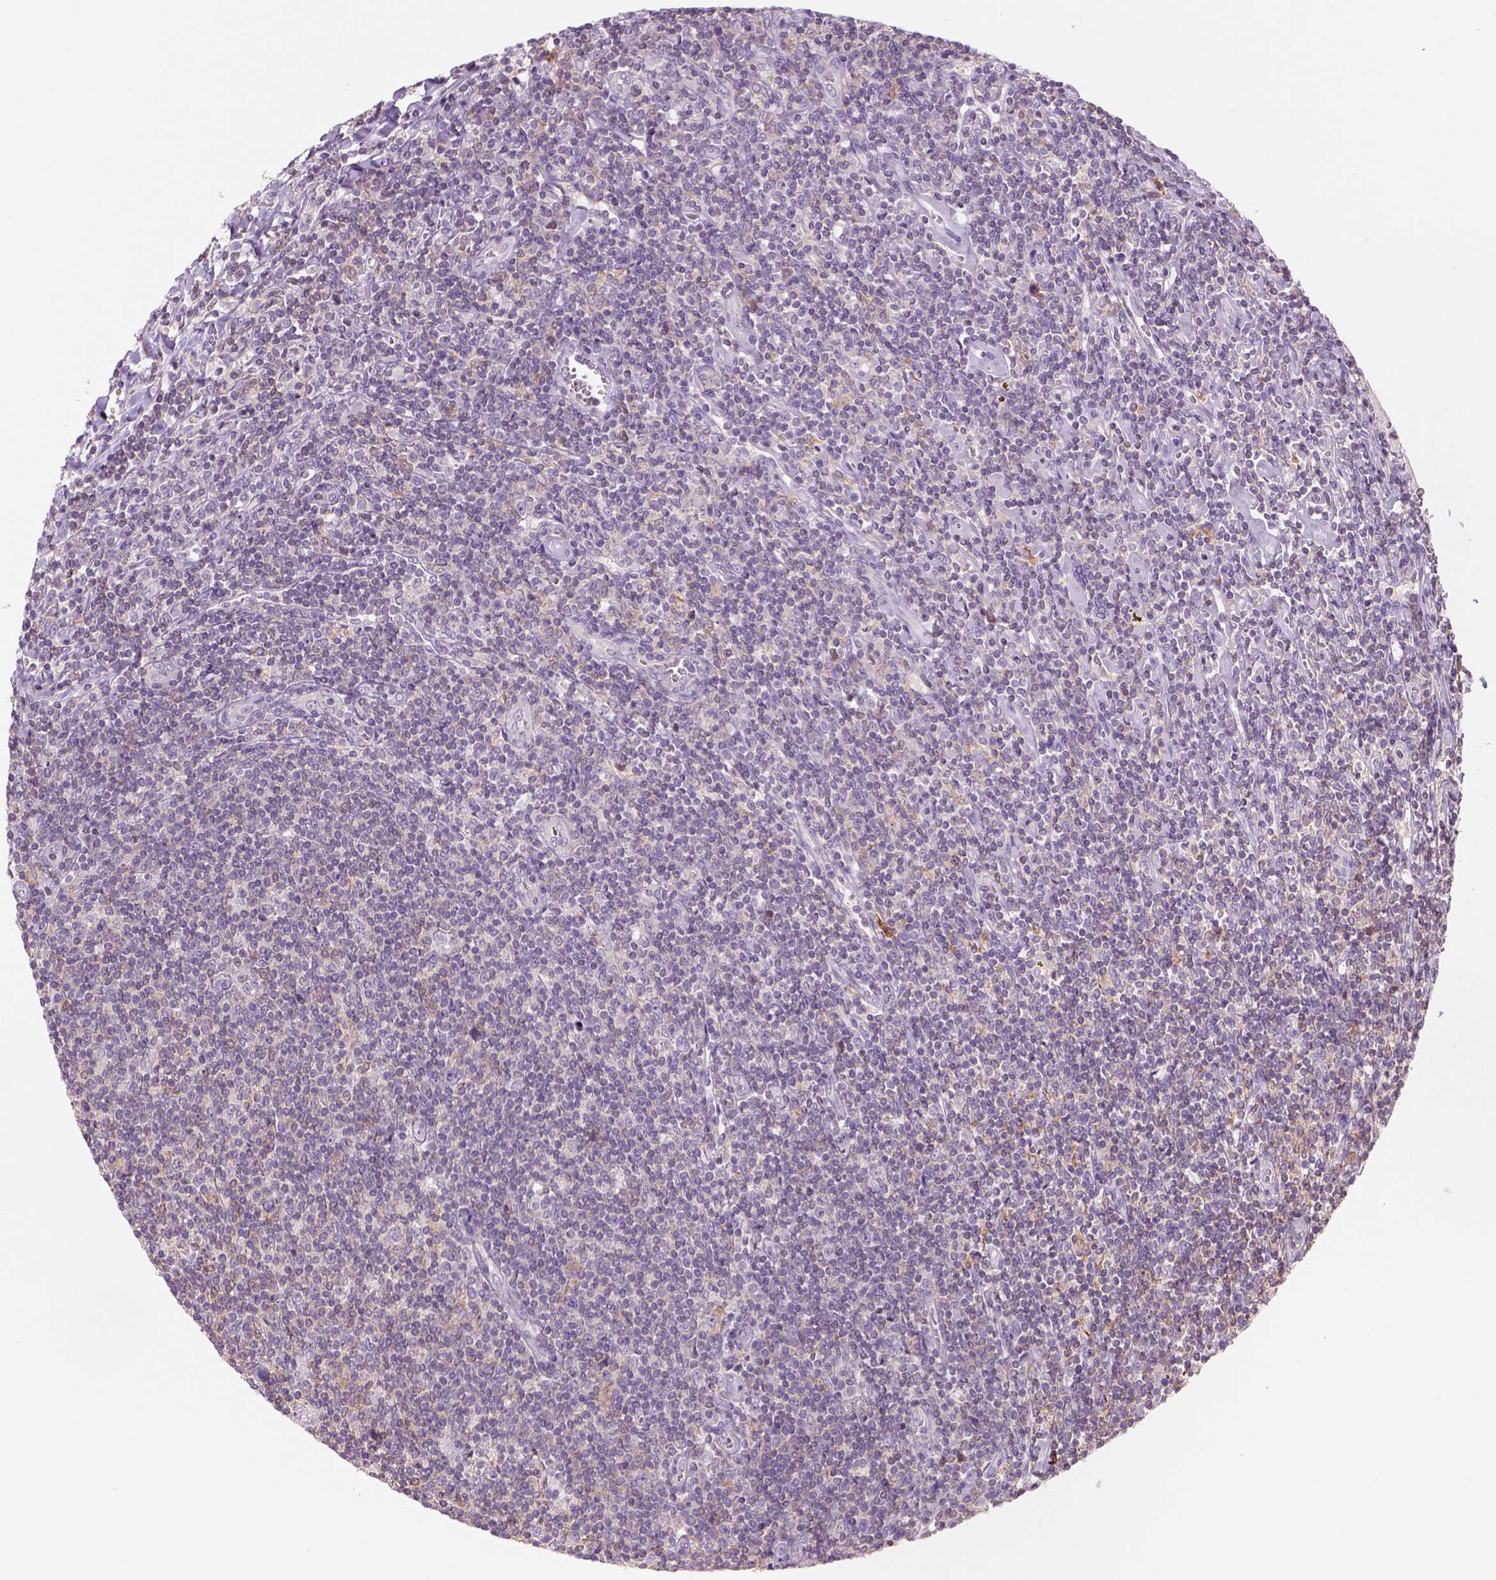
{"staining": {"intensity": "negative", "quantity": "none", "location": "none"}, "tissue": "lymphoma", "cell_type": "Tumor cells", "image_type": "cancer", "snomed": [{"axis": "morphology", "description": "Hodgkin's disease, NOS"}, {"axis": "topography", "description": "Lymph node"}], "caption": "The immunohistochemistry image has no significant expression in tumor cells of Hodgkin's disease tissue.", "gene": "GOT1", "patient": {"sex": "male", "age": 40}}